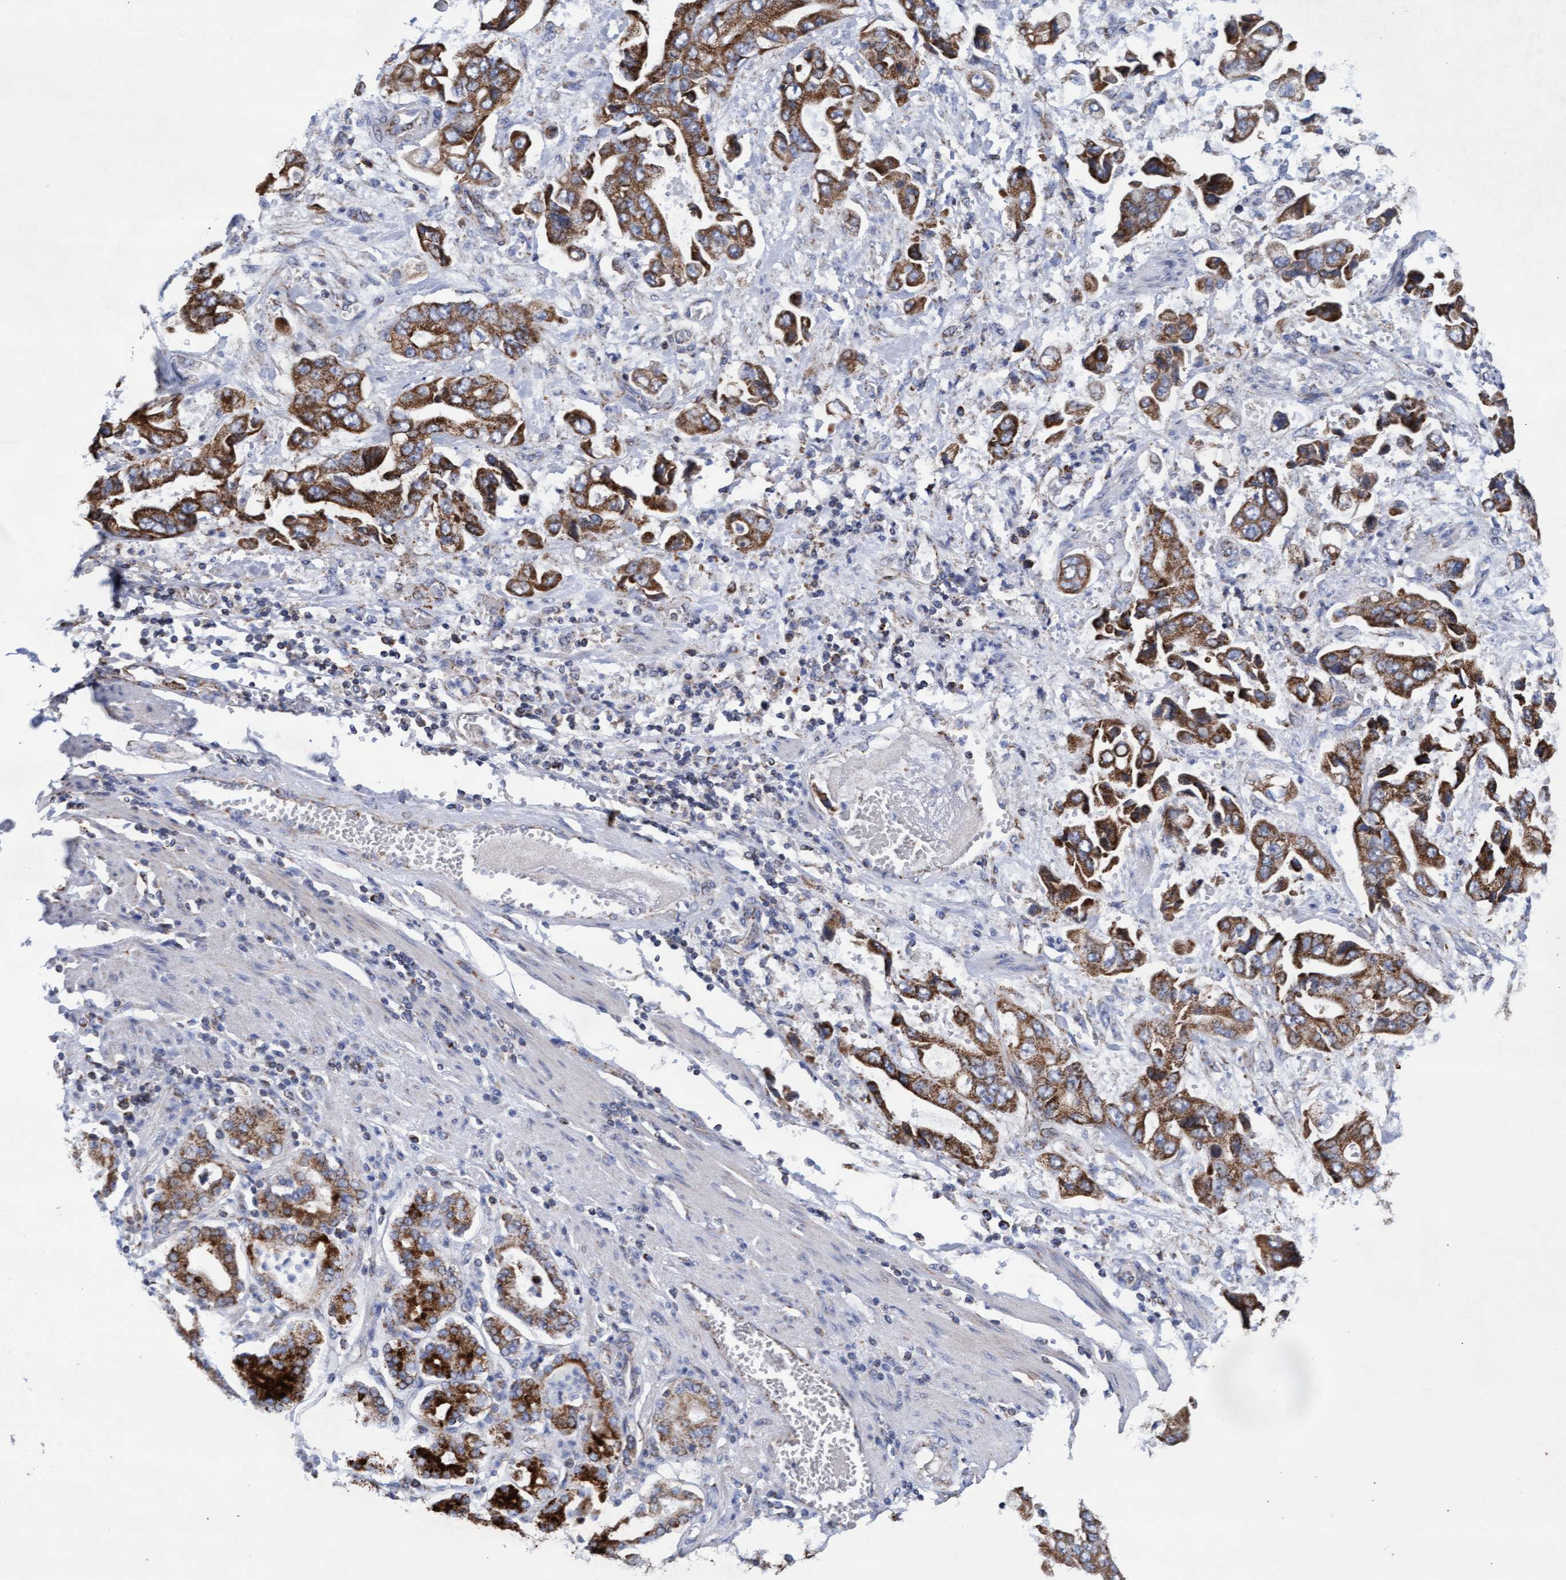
{"staining": {"intensity": "moderate", "quantity": ">75%", "location": "cytoplasmic/membranous"}, "tissue": "stomach cancer", "cell_type": "Tumor cells", "image_type": "cancer", "snomed": [{"axis": "morphology", "description": "Normal tissue, NOS"}, {"axis": "morphology", "description": "Adenocarcinoma, NOS"}, {"axis": "topography", "description": "Stomach"}], "caption": "Stomach cancer stained with a brown dye displays moderate cytoplasmic/membranous positive staining in about >75% of tumor cells.", "gene": "MRPL38", "patient": {"sex": "male", "age": 62}}